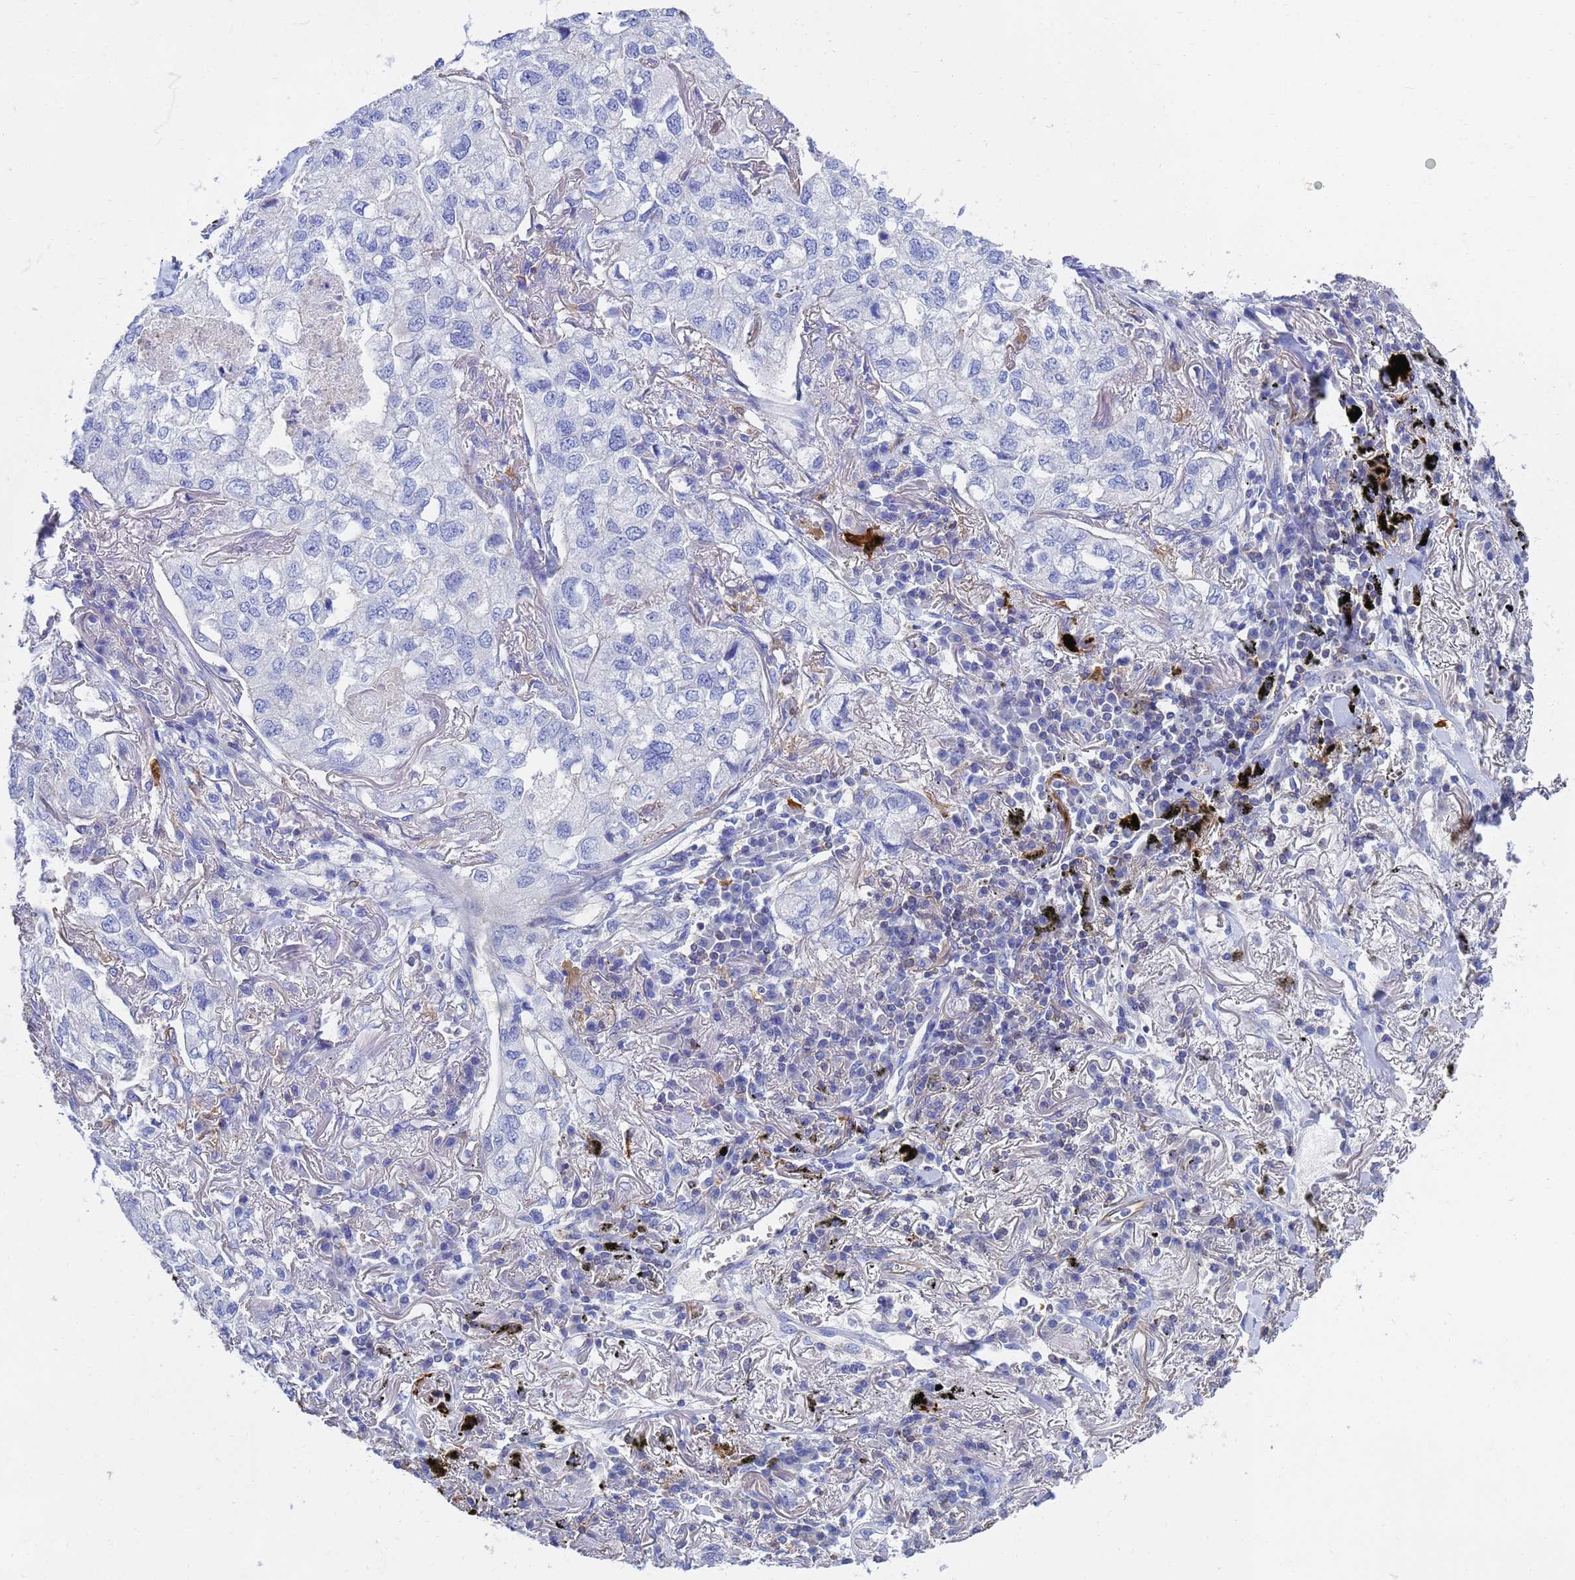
{"staining": {"intensity": "negative", "quantity": "none", "location": "none"}, "tissue": "lung cancer", "cell_type": "Tumor cells", "image_type": "cancer", "snomed": [{"axis": "morphology", "description": "Adenocarcinoma, NOS"}, {"axis": "topography", "description": "Lung"}], "caption": "The photomicrograph displays no staining of tumor cells in lung cancer.", "gene": "GCHFR", "patient": {"sex": "male", "age": 65}}